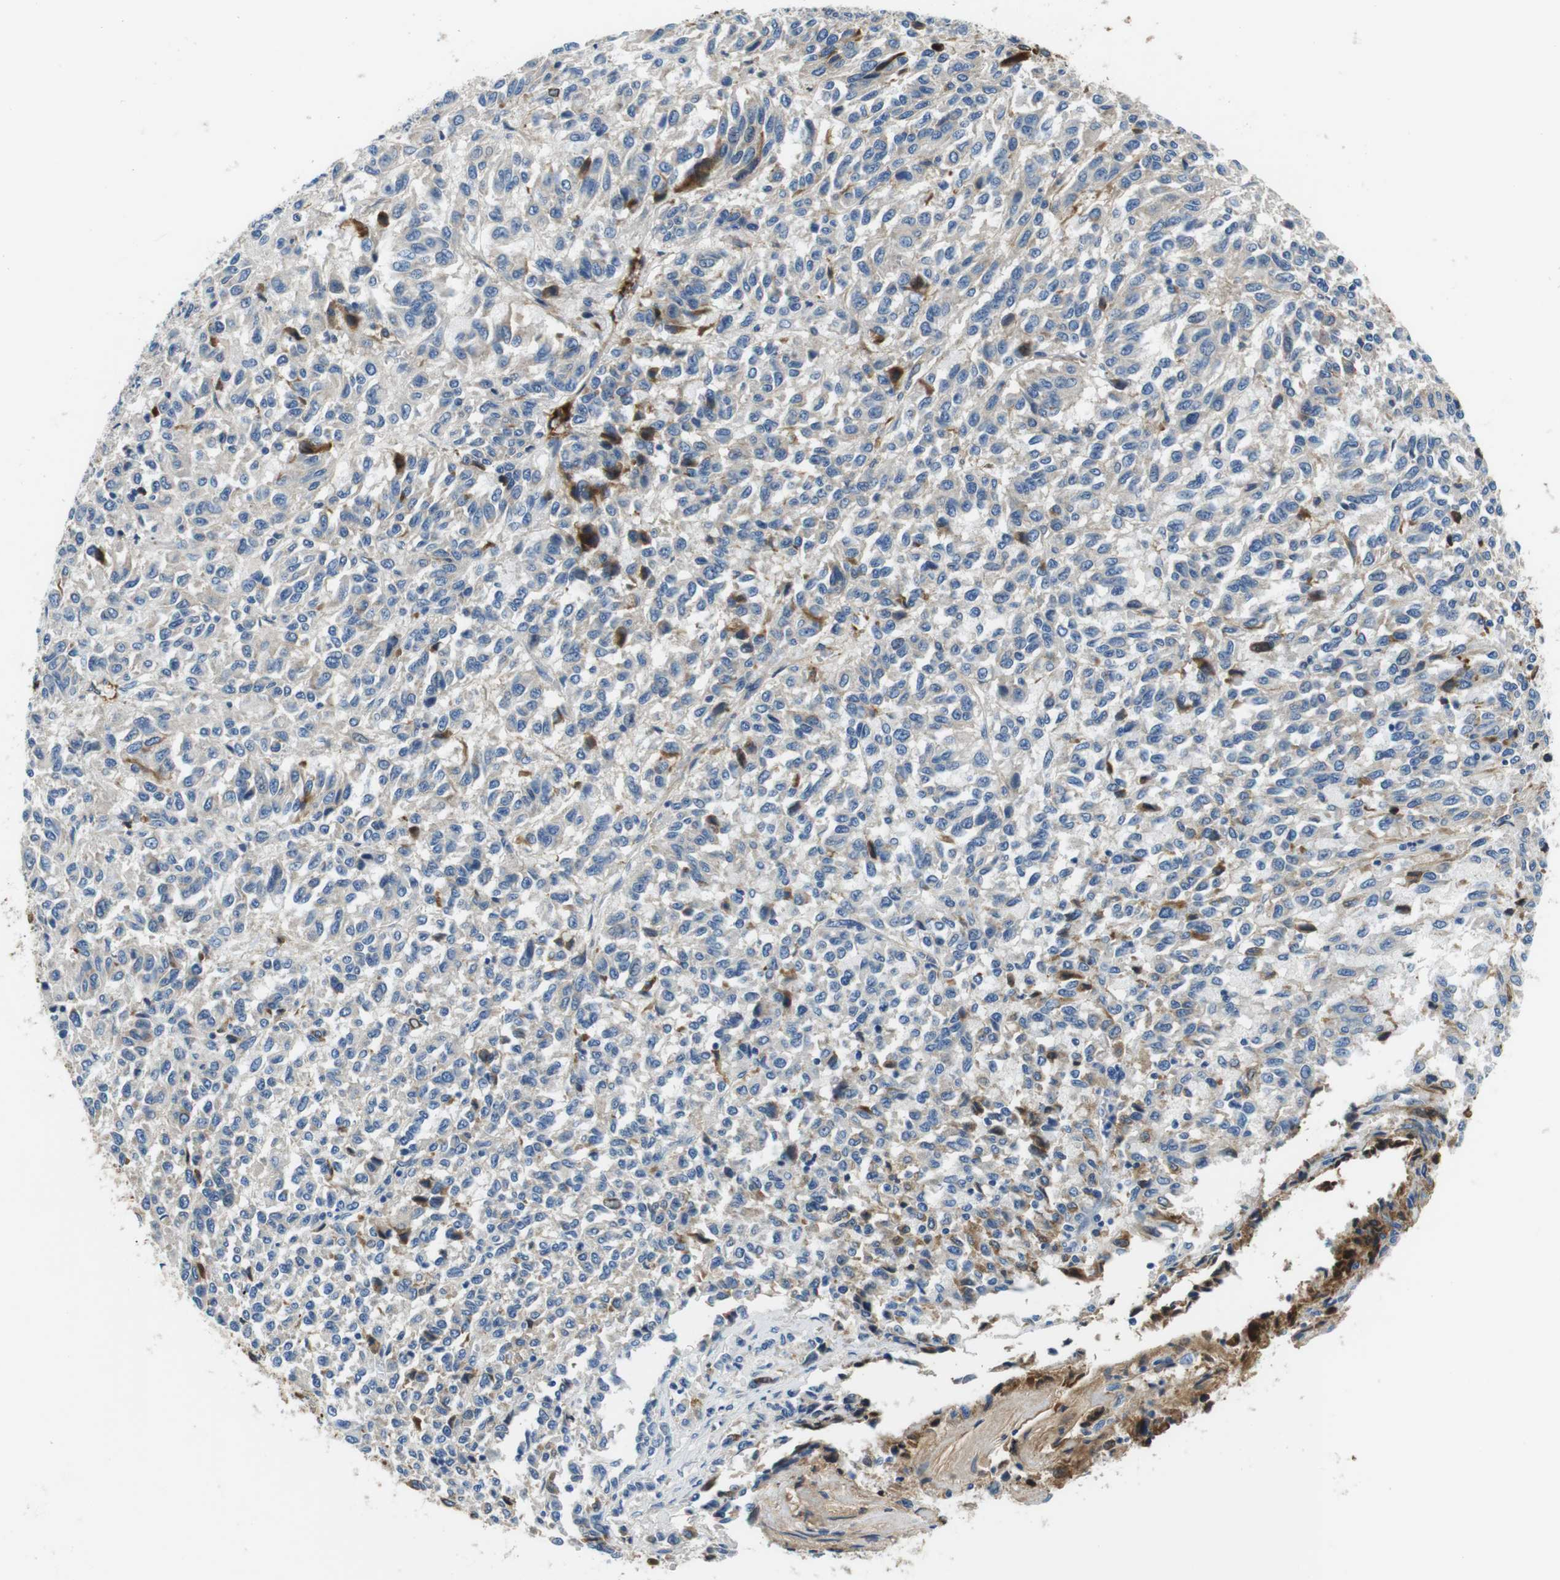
{"staining": {"intensity": "negative", "quantity": "none", "location": "none"}, "tissue": "melanoma", "cell_type": "Tumor cells", "image_type": "cancer", "snomed": [{"axis": "morphology", "description": "Malignant melanoma, Metastatic site"}, {"axis": "topography", "description": "Lung"}], "caption": "Immunohistochemistry (IHC) micrograph of neoplastic tissue: human malignant melanoma (metastatic site) stained with DAB (3,3'-diaminobenzidine) reveals no significant protein positivity in tumor cells.", "gene": "IGHD", "patient": {"sex": "male", "age": 64}}